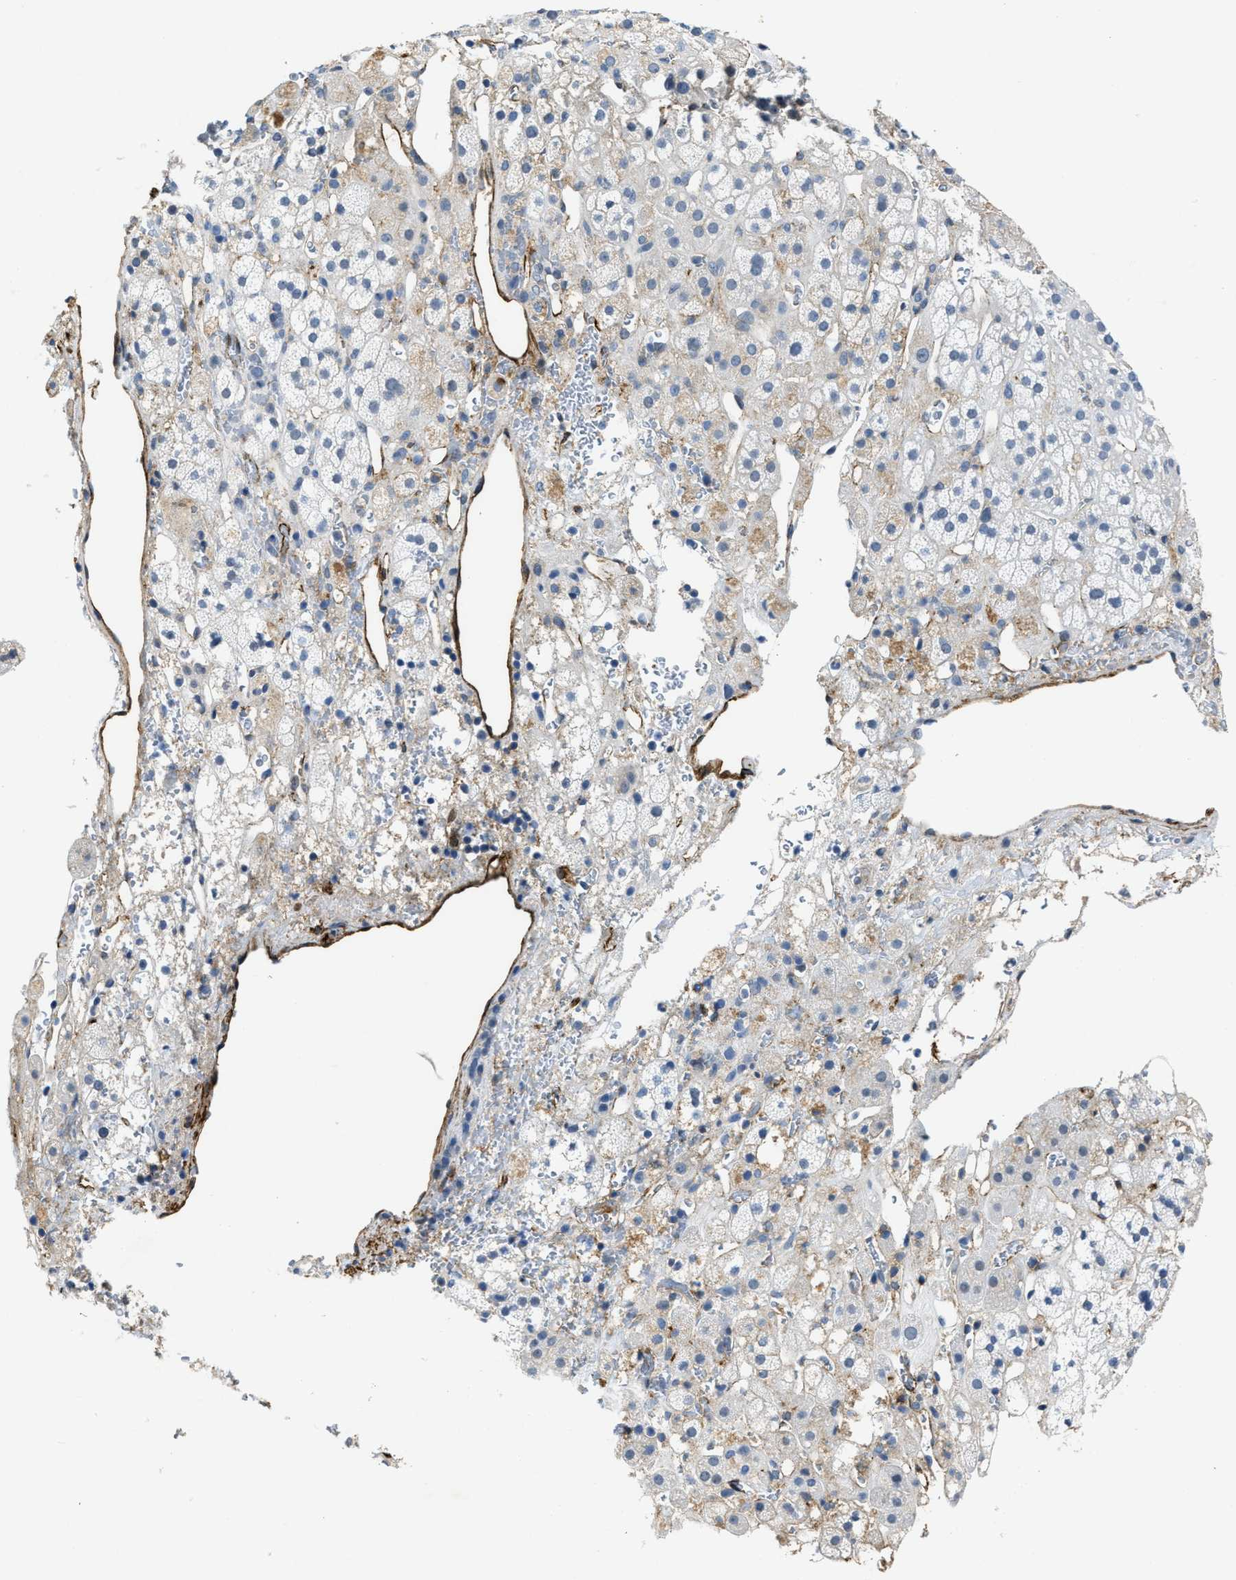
{"staining": {"intensity": "negative", "quantity": "none", "location": "none"}, "tissue": "adrenal gland", "cell_type": "Glandular cells", "image_type": "normal", "snomed": [{"axis": "morphology", "description": "Normal tissue, NOS"}, {"axis": "topography", "description": "Adrenal gland"}], "caption": "Glandular cells are negative for brown protein staining in normal adrenal gland. (Brightfield microscopy of DAB IHC at high magnification).", "gene": "NAB1", "patient": {"sex": "male", "age": 56}}